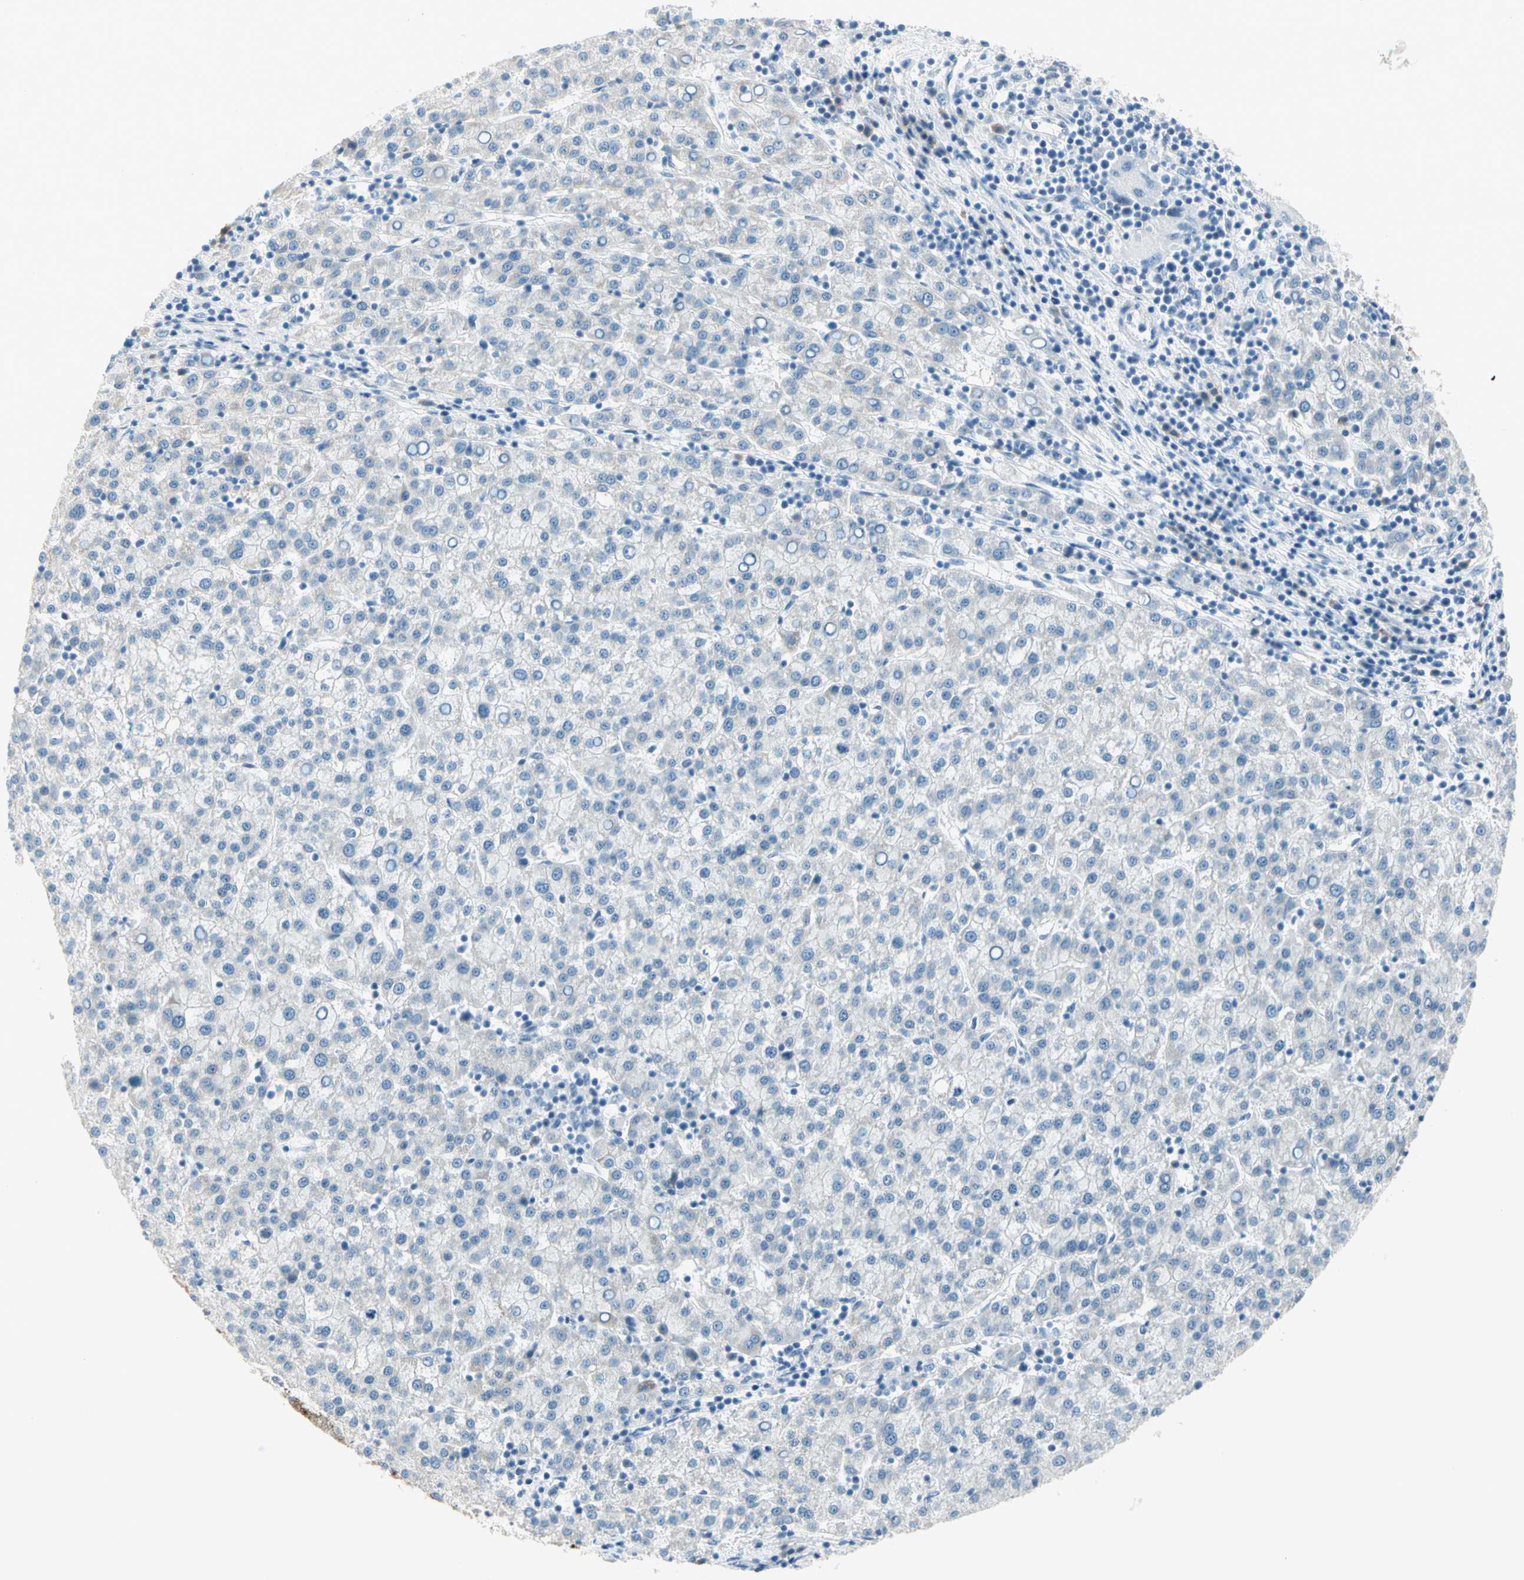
{"staining": {"intensity": "negative", "quantity": "none", "location": "none"}, "tissue": "liver cancer", "cell_type": "Tumor cells", "image_type": "cancer", "snomed": [{"axis": "morphology", "description": "Carcinoma, Hepatocellular, NOS"}, {"axis": "topography", "description": "Liver"}], "caption": "High power microscopy image of an IHC micrograph of liver cancer, revealing no significant positivity in tumor cells.", "gene": "SLC6A15", "patient": {"sex": "female", "age": 58}}